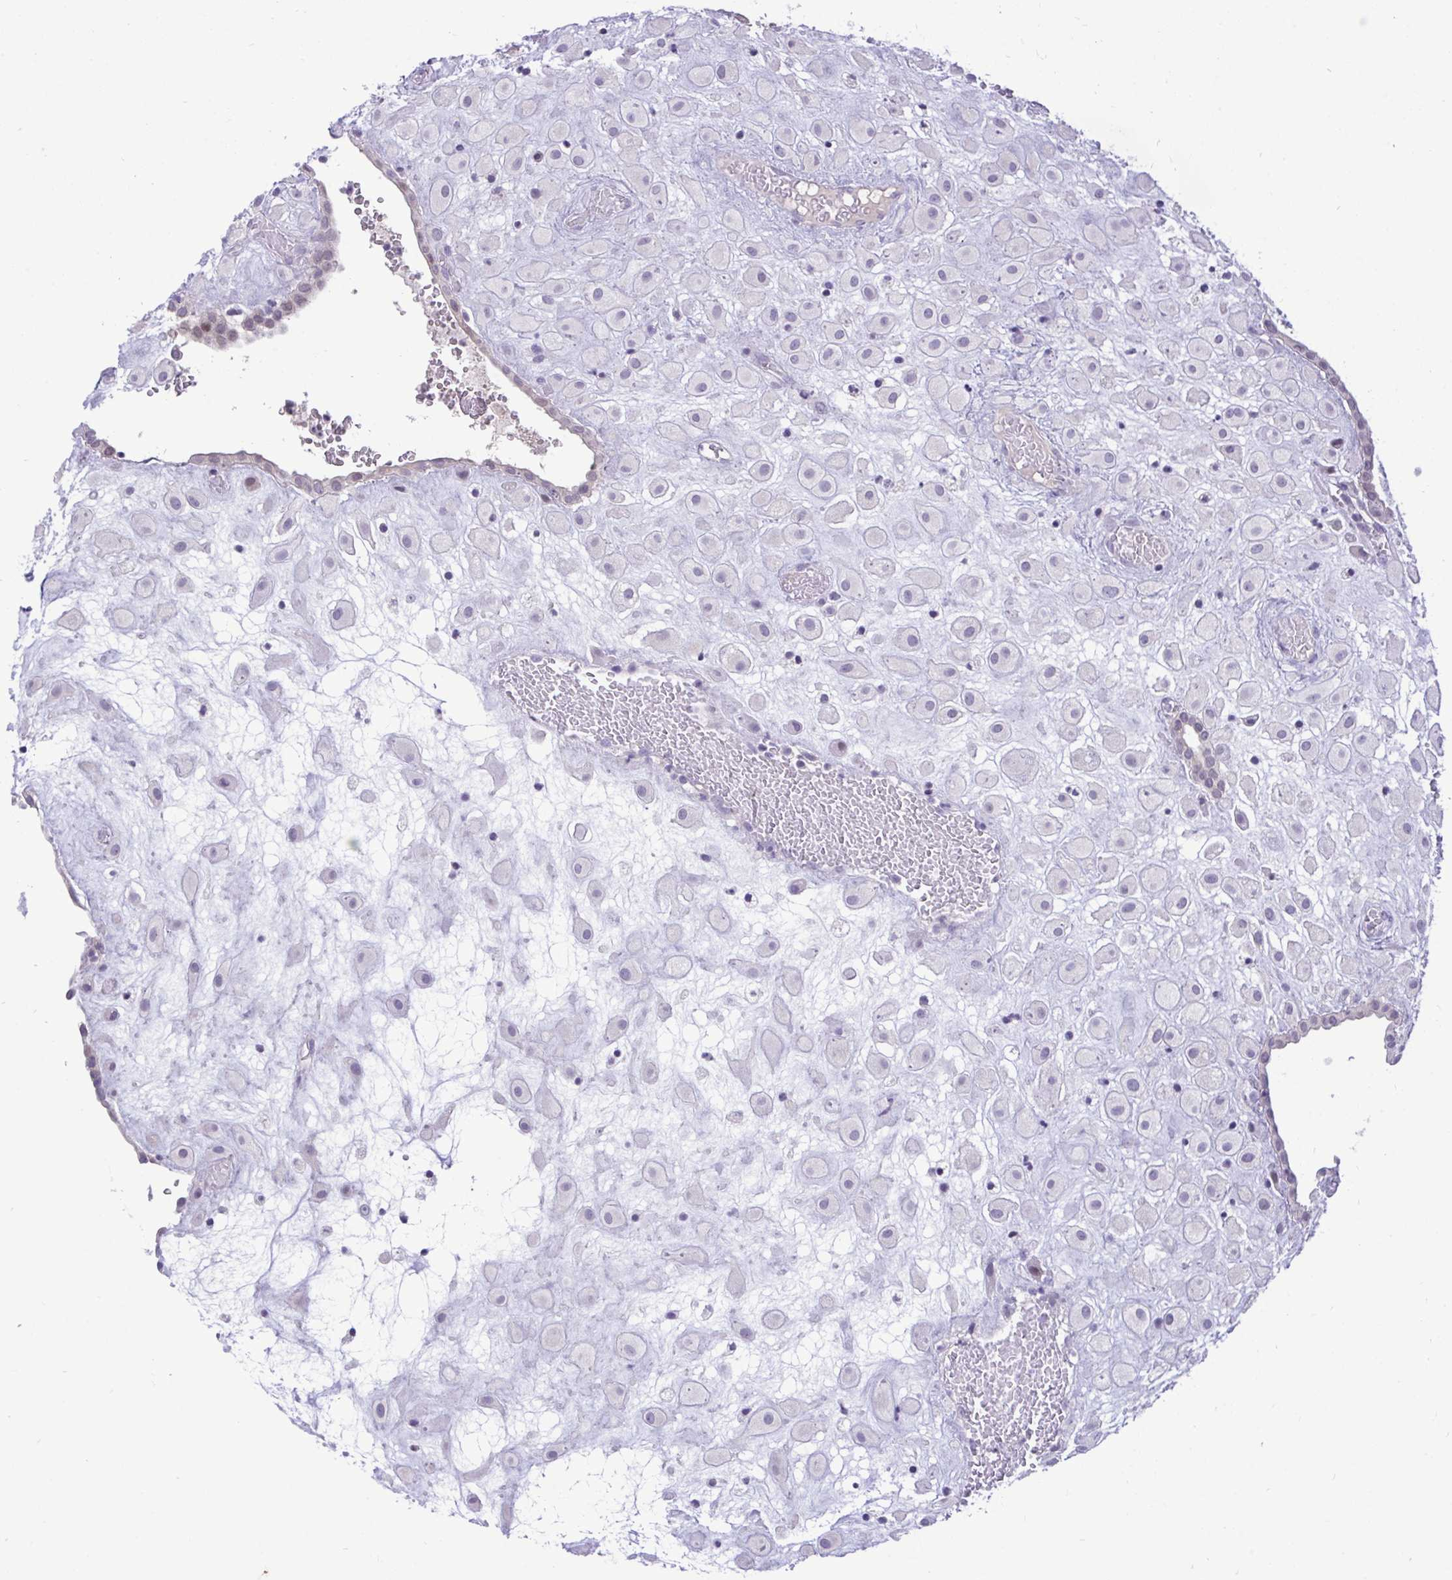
{"staining": {"intensity": "negative", "quantity": "none", "location": "none"}, "tissue": "placenta", "cell_type": "Decidual cells", "image_type": "normal", "snomed": [{"axis": "morphology", "description": "Normal tissue, NOS"}, {"axis": "topography", "description": "Placenta"}], "caption": "This is an immunohistochemistry micrograph of normal placenta. There is no staining in decidual cells.", "gene": "EPOP", "patient": {"sex": "female", "age": 24}}